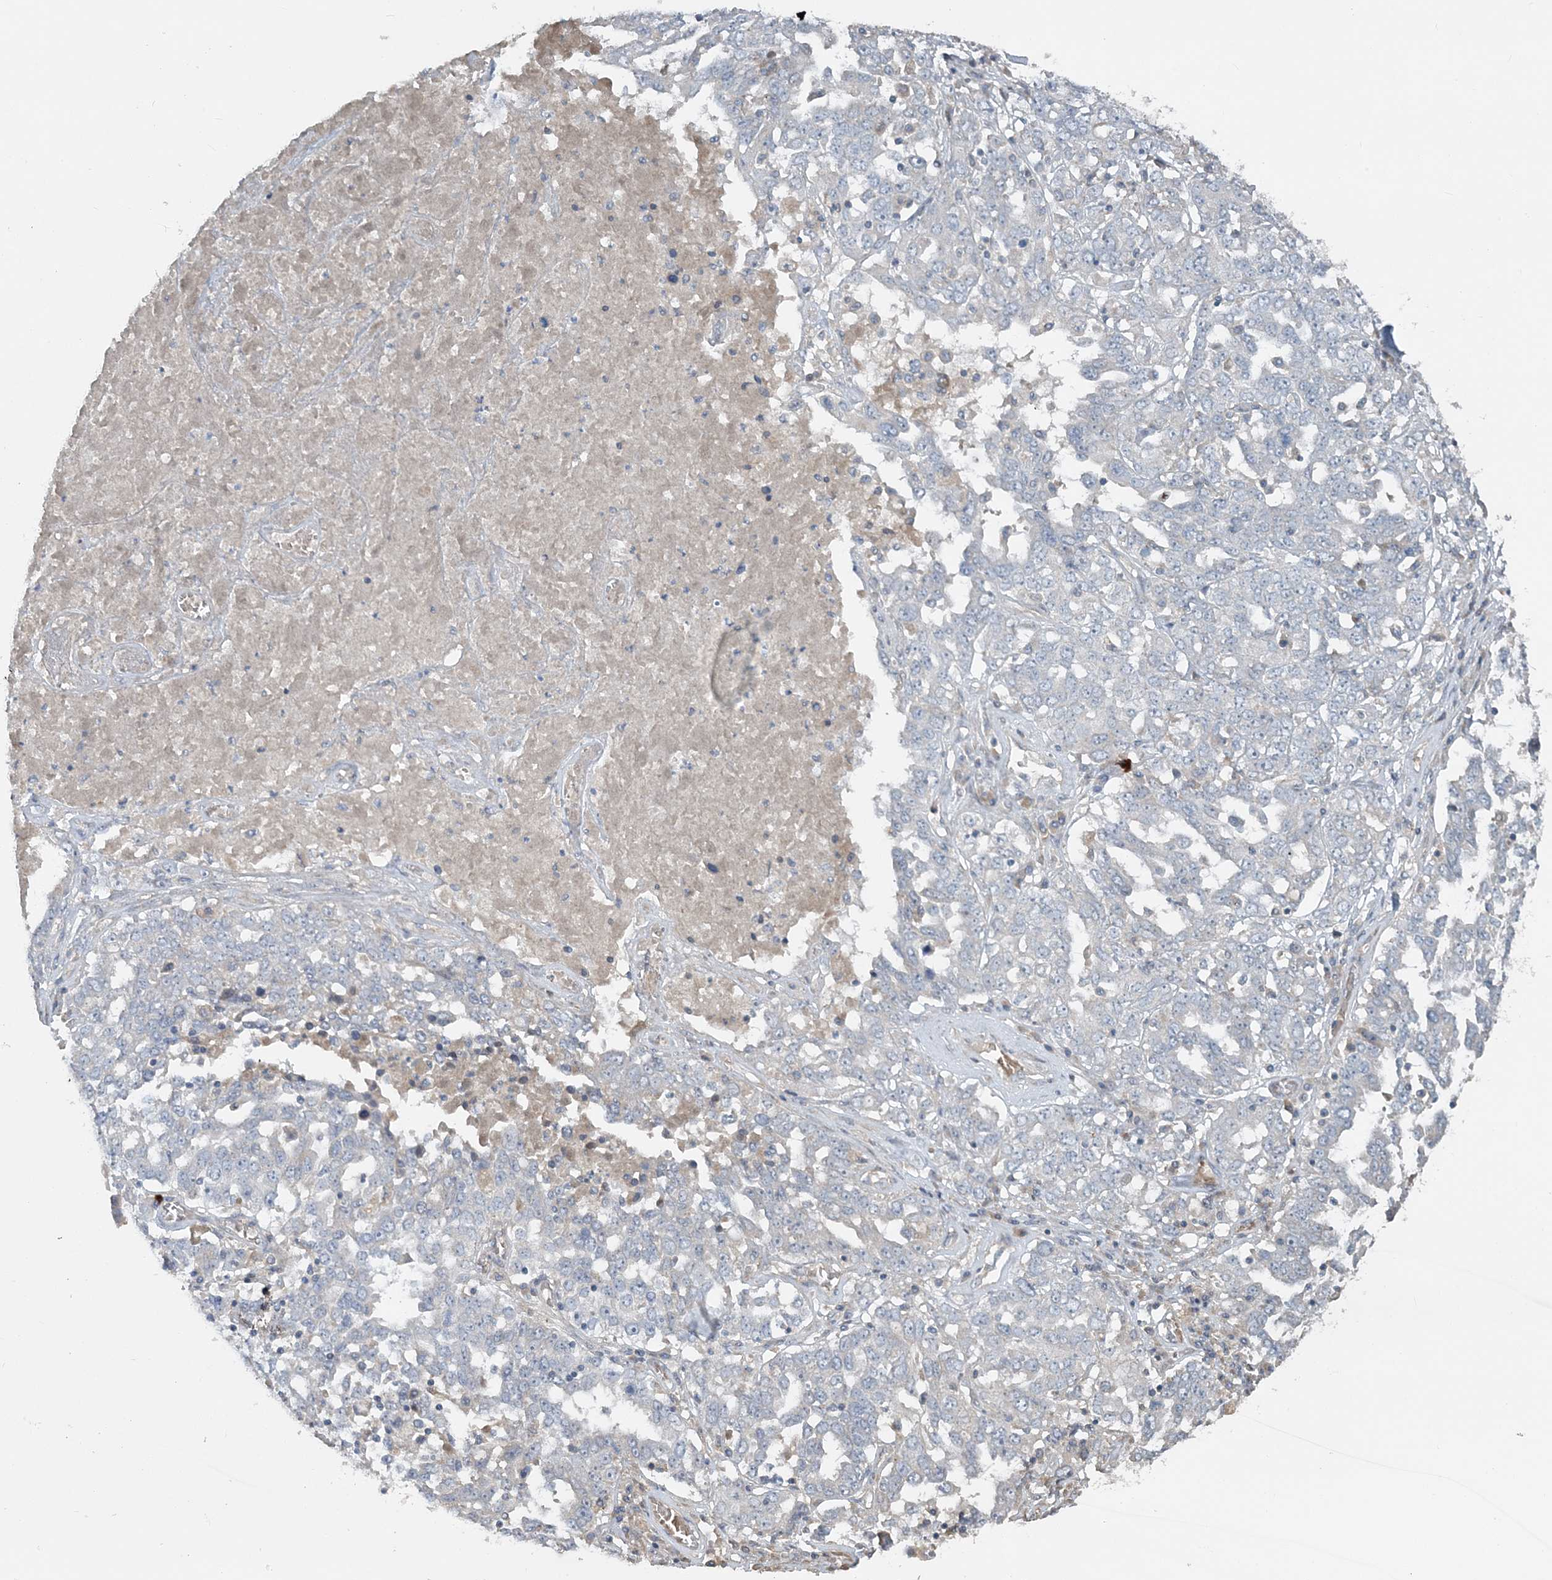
{"staining": {"intensity": "negative", "quantity": "none", "location": "none"}, "tissue": "ovarian cancer", "cell_type": "Tumor cells", "image_type": "cancer", "snomed": [{"axis": "morphology", "description": "Carcinoma, endometroid"}, {"axis": "topography", "description": "Ovary"}], "caption": "A high-resolution image shows IHC staining of ovarian cancer, which exhibits no significant expression in tumor cells. (Immunohistochemistry, brightfield microscopy, high magnification).", "gene": "SLC4A10", "patient": {"sex": "female", "age": 62}}